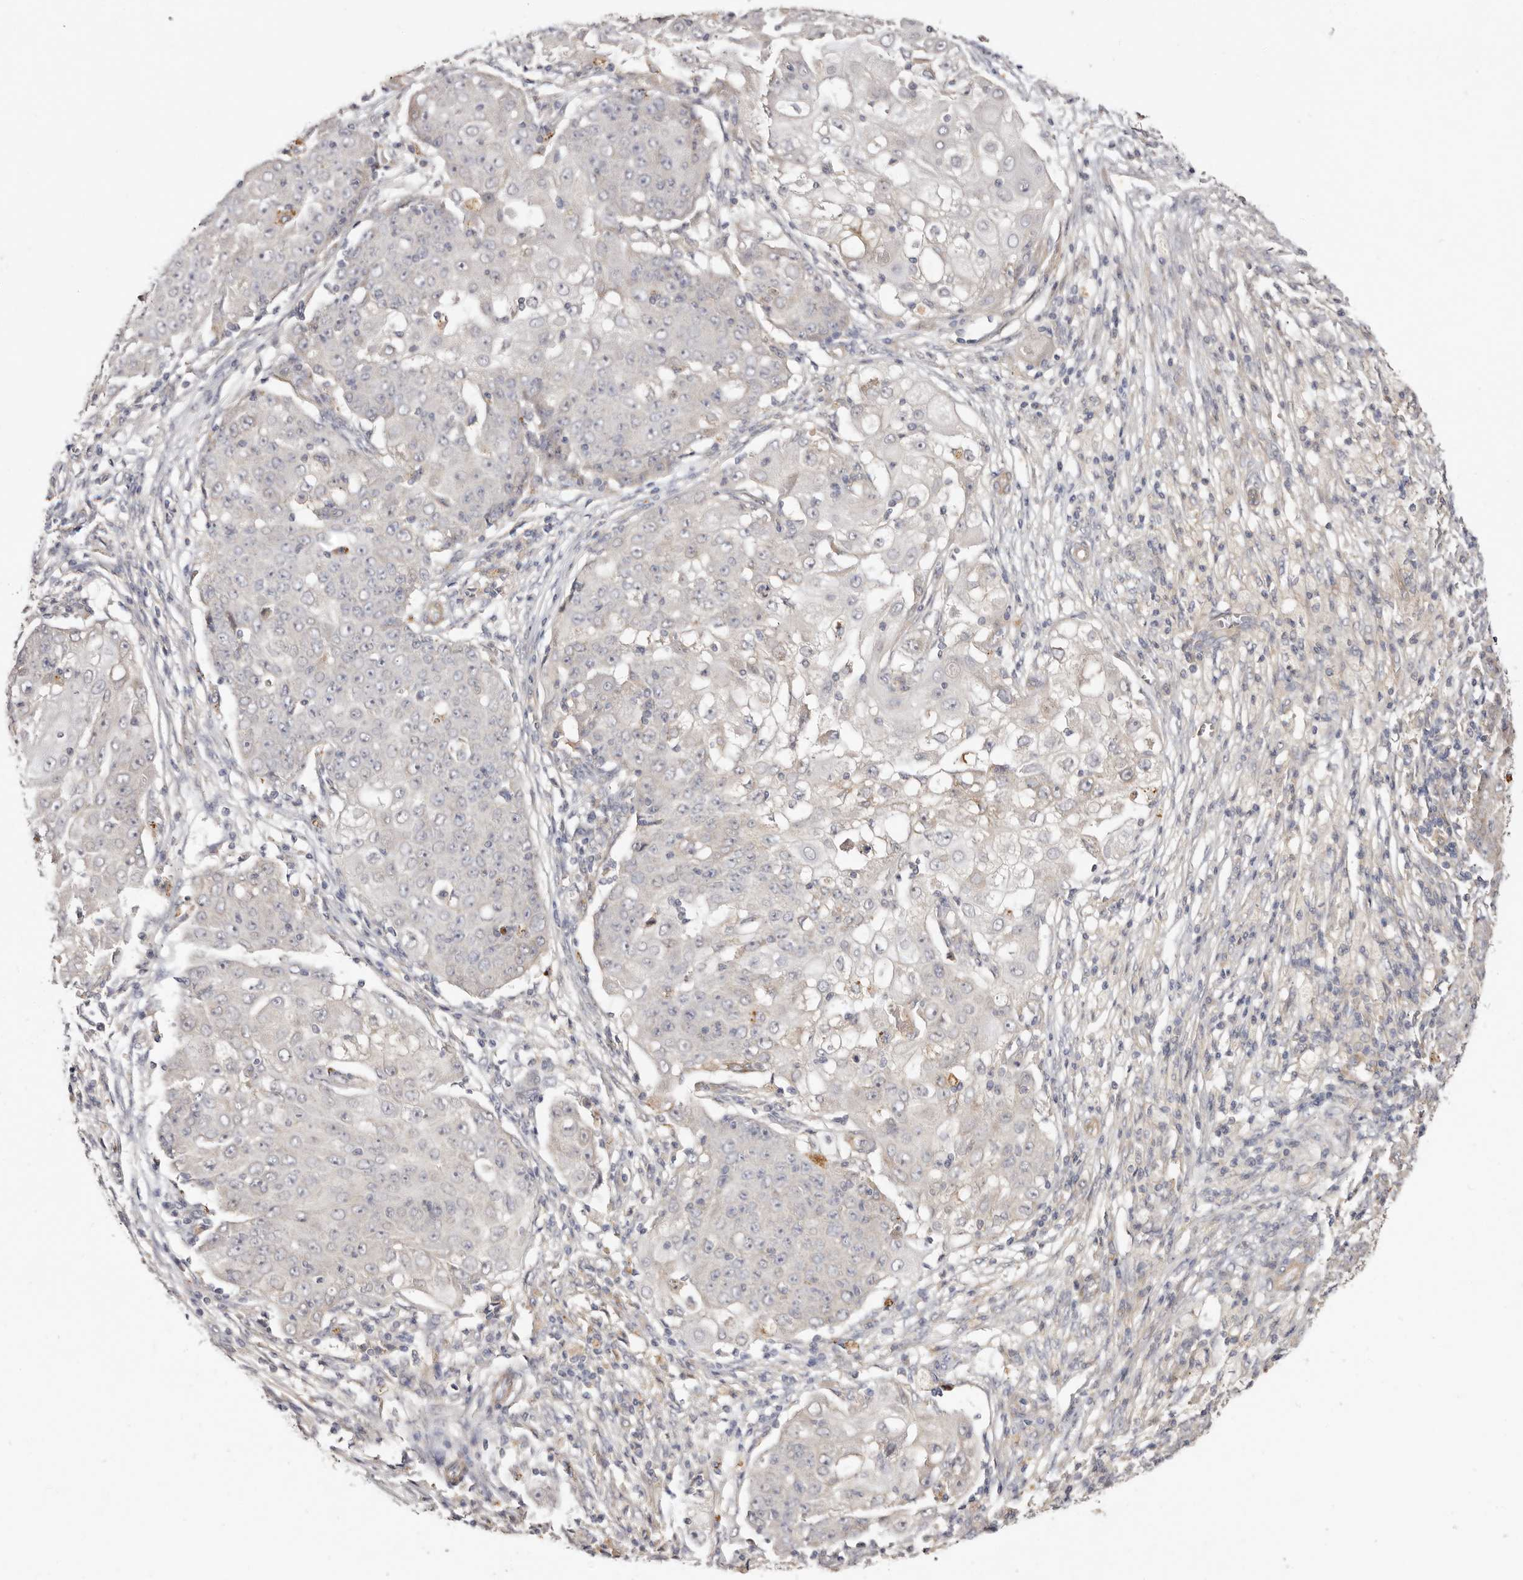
{"staining": {"intensity": "negative", "quantity": "none", "location": "none"}, "tissue": "ovarian cancer", "cell_type": "Tumor cells", "image_type": "cancer", "snomed": [{"axis": "morphology", "description": "Carcinoma, endometroid"}, {"axis": "topography", "description": "Ovary"}], "caption": "Tumor cells are negative for brown protein staining in endometroid carcinoma (ovarian).", "gene": "ADAMTS9", "patient": {"sex": "female", "age": 42}}